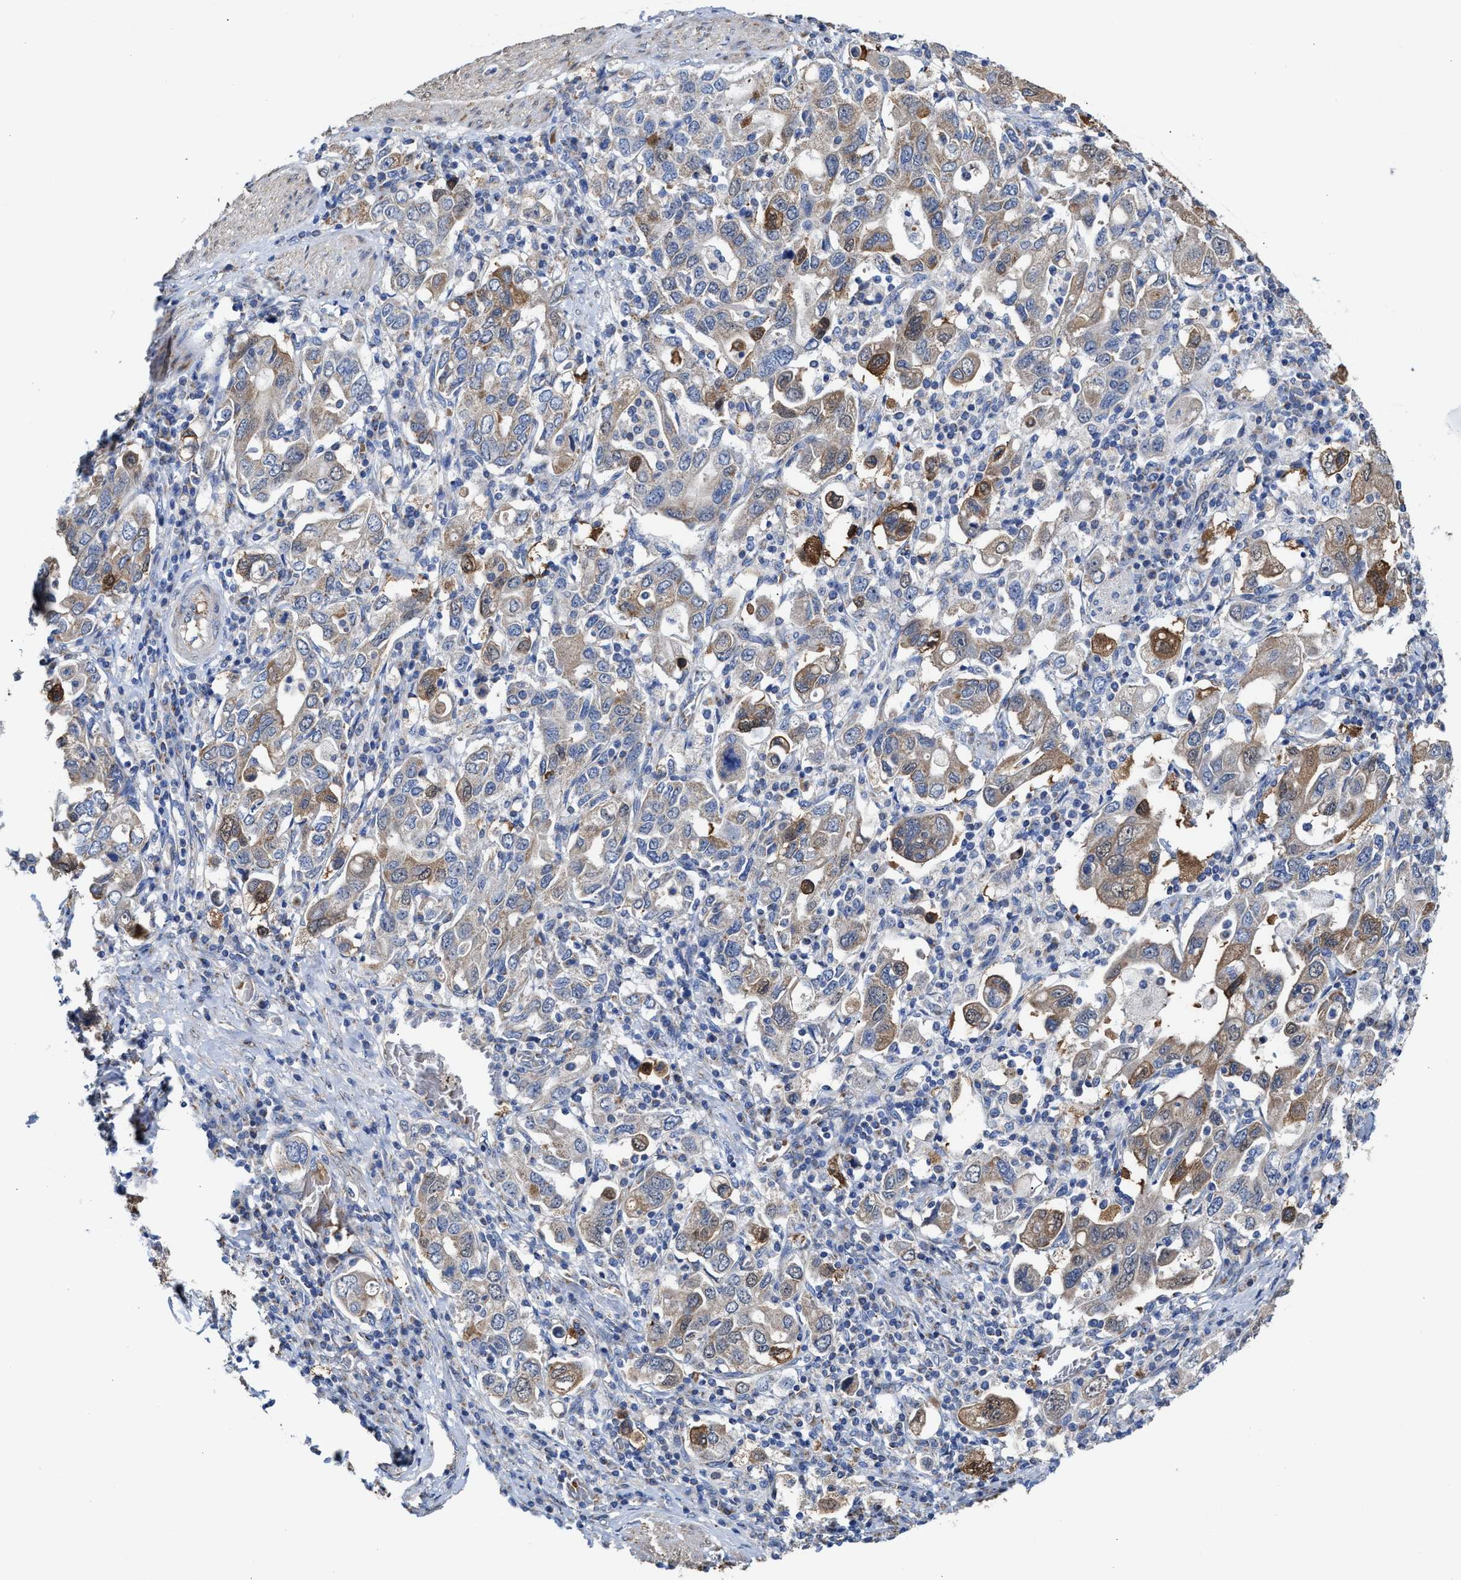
{"staining": {"intensity": "moderate", "quantity": "25%-75%", "location": "cytoplasmic/membranous"}, "tissue": "stomach cancer", "cell_type": "Tumor cells", "image_type": "cancer", "snomed": [{"axis": "morphology", "description": "Adenocarcinoma, NOS"}, {"axis": "topography", "description": "Stomach, upper"}], "caption": "There is medium levels of moderate cytoplasmic/membranous expression in tumor cells of stomach cancer, as demonstrated by immunohistochemical staining (brown color).", "gene": "MECR", "patient": {"sex": "male", "age": 62}}